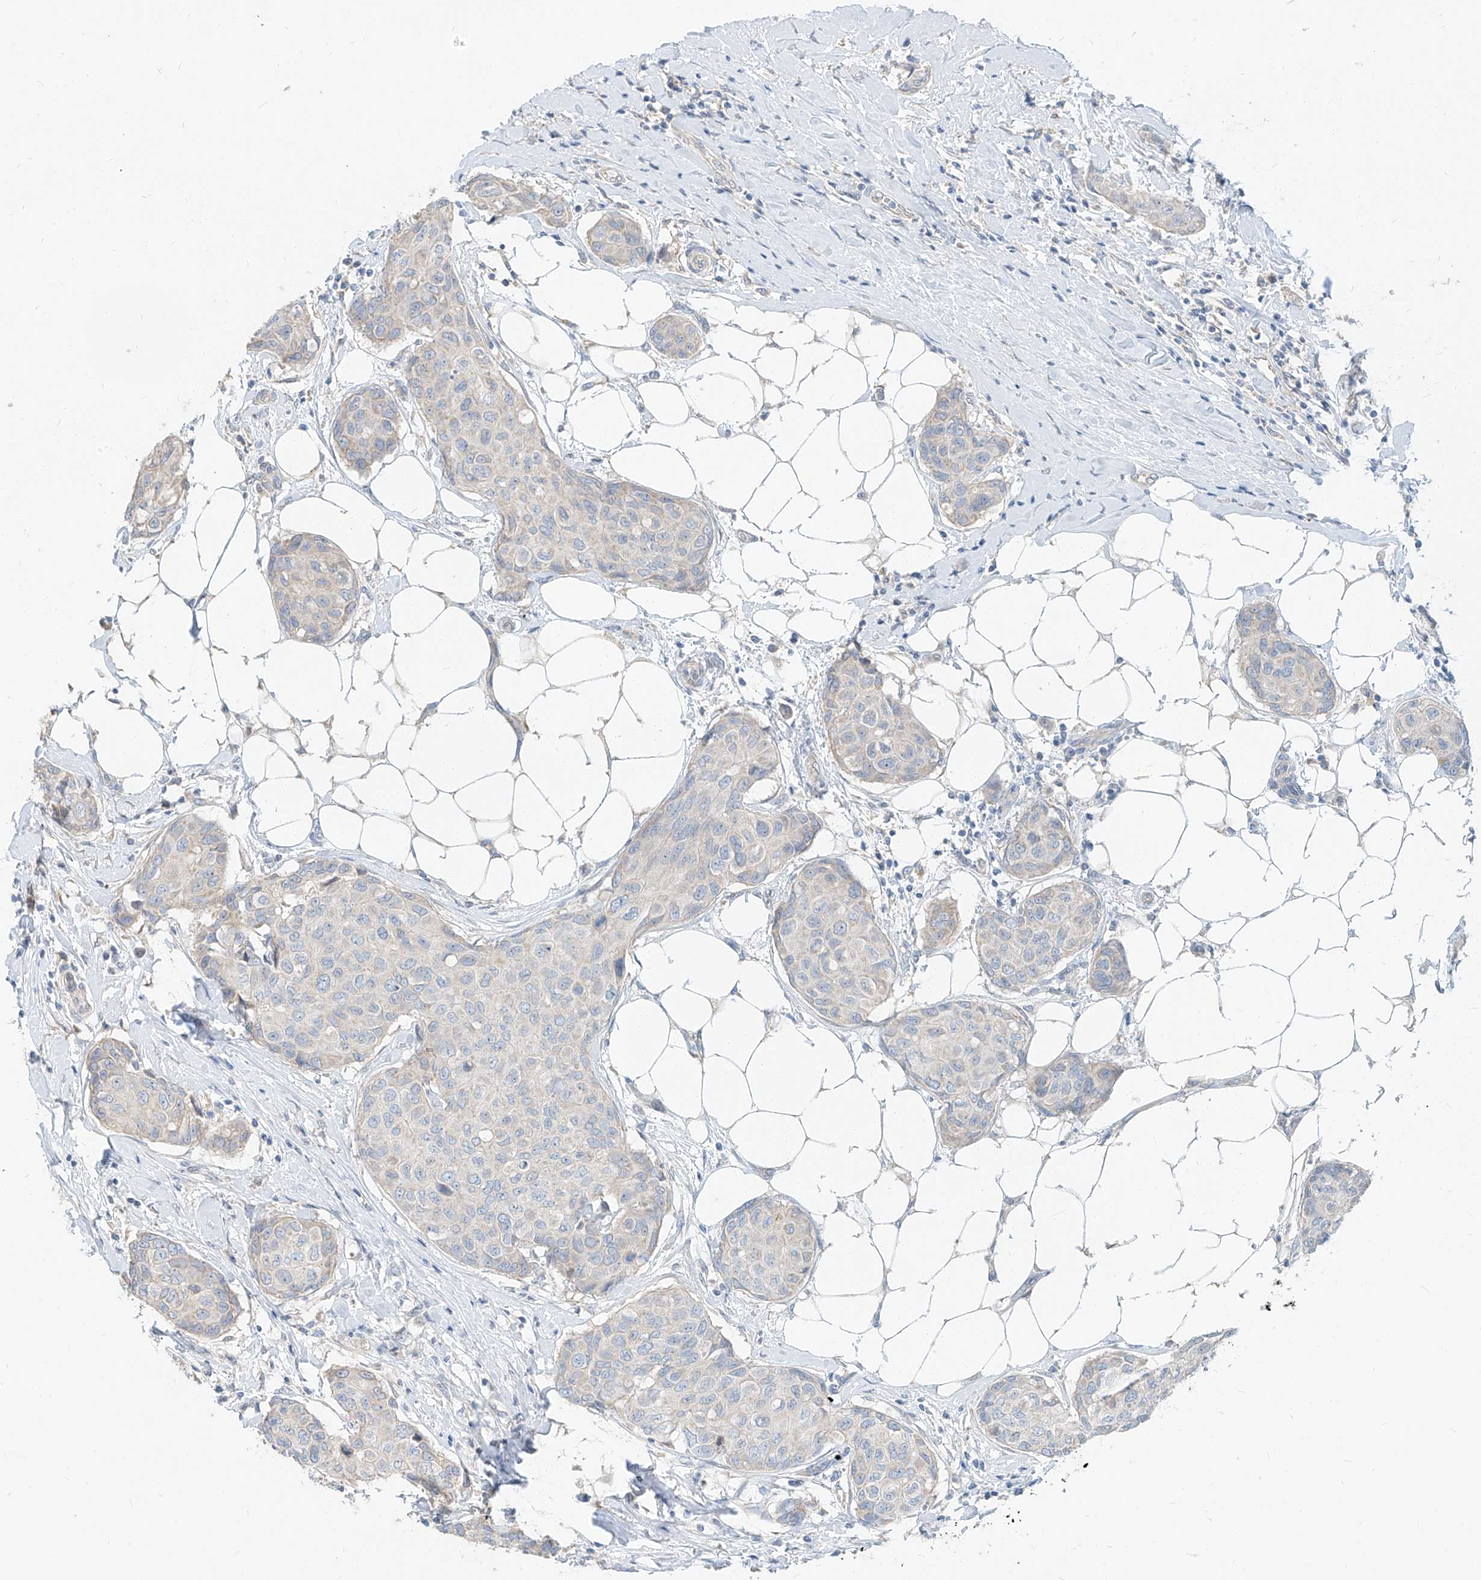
{"staining": {"intensity": "negative", "quantity": "none", "location": "none"}, "tissue": "breast cancer", "cell_type": "Tumor cells", "image_type": "cancer", "snomed": [{"axis": "morphology", "description": "Duct carcinoma"}, {"axis": "topography", "description": "Breast"}], "caption": "High power microscopy histopathology image of an IHC micrograph of breast cancer, revealing no significant staining in tumor cells.", "gene": "STX19", "patient": {"sex": "female", "age": 80}}